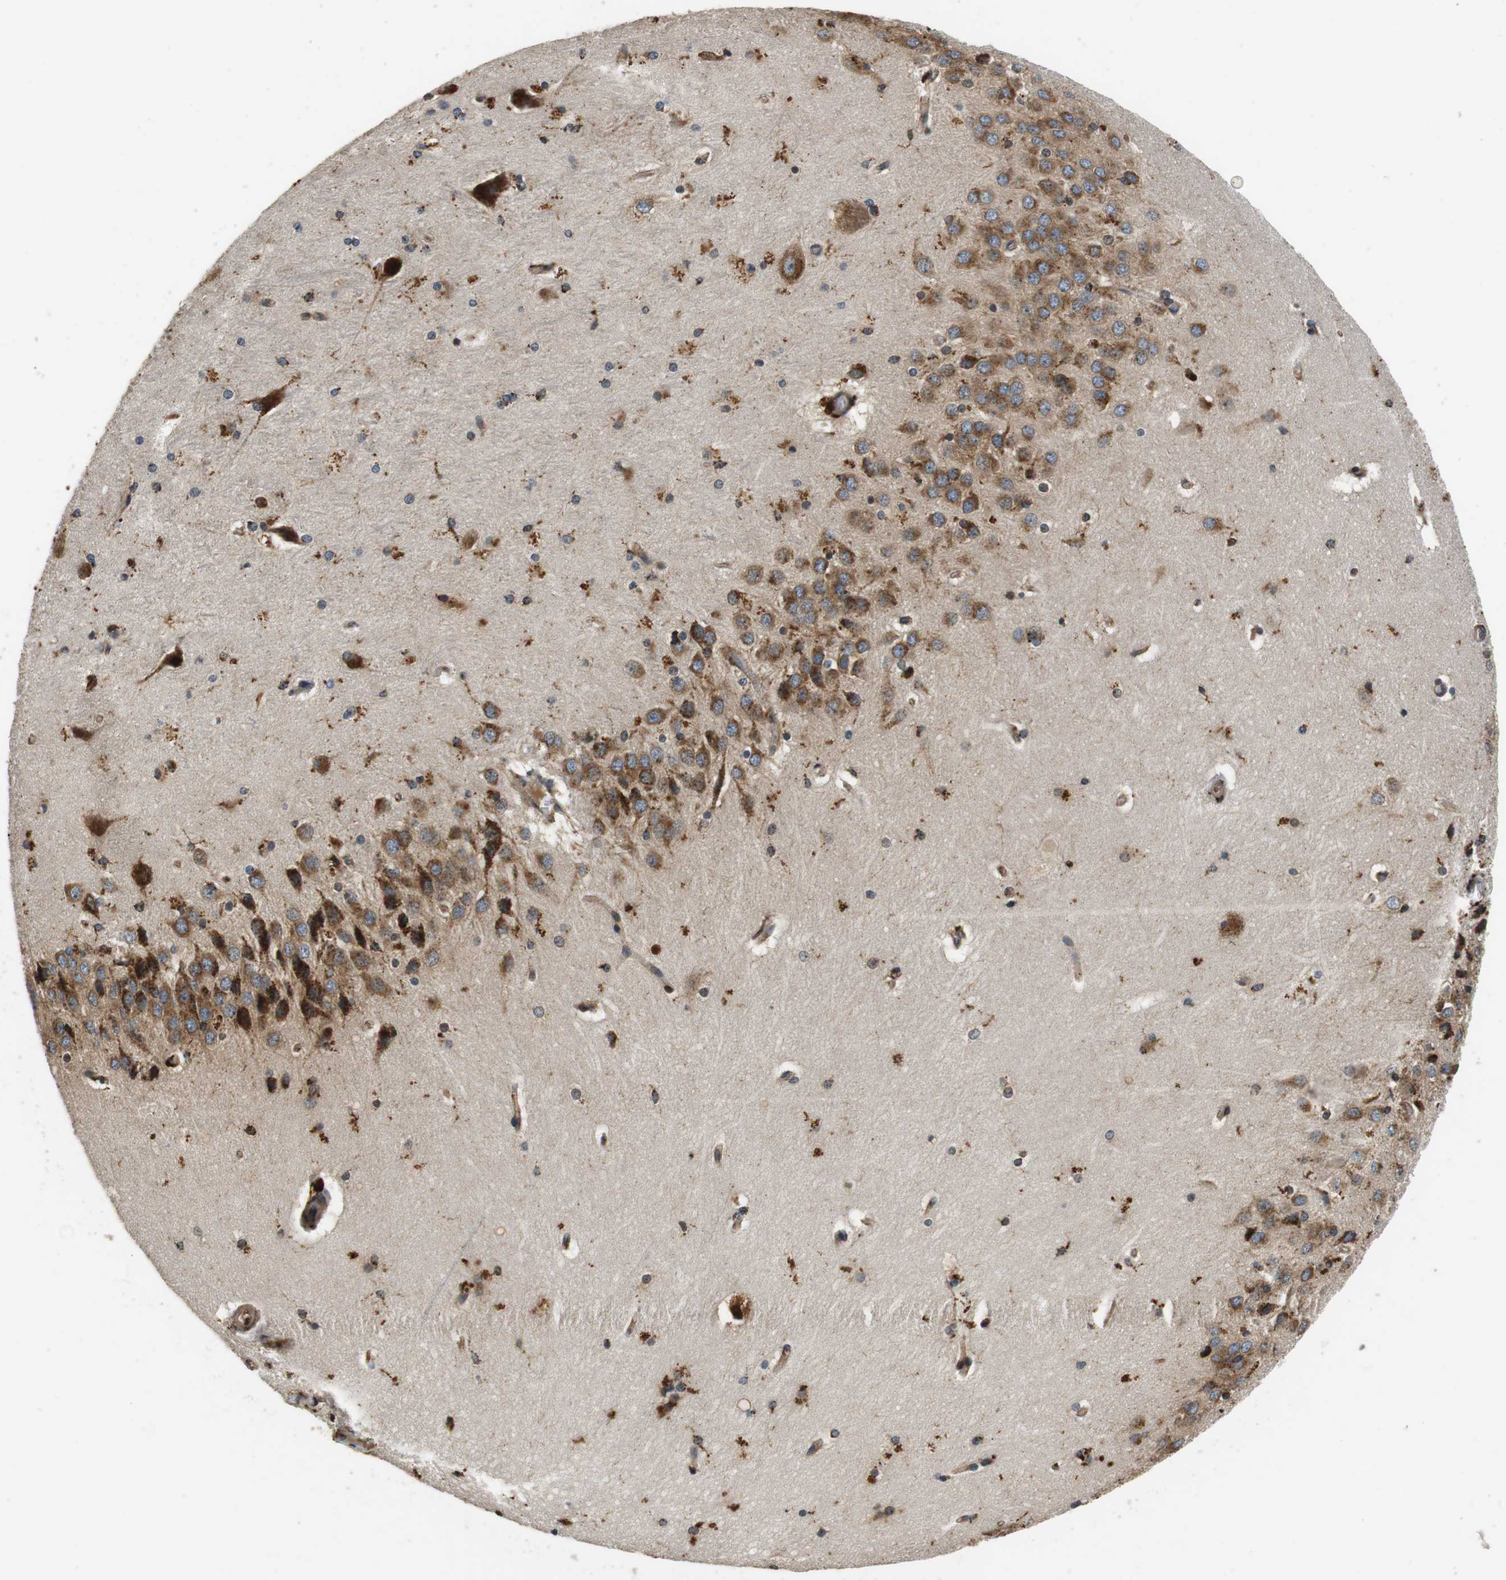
{"staining": {"intensity": "moderate", "quantity": "<25%", "location": "cytoplasmic/membranous"}, "tissue": "hippocampus", "cell_type": "Glial cells", "image_type": "normal", "snomed": [{"axis": "morphology", "description": "Normal tissue, NOS"}, {"axis": "topography", "description": "Hippocampus"}], "caption": "DAB immunohistochemical staining of unremarkable hippocampus shows moderate cytoplasmic/membranous protein positivity in approximately <25% of glial cells. (DAB (3,3'-diaminobenzidine) IHC with brightfield microscopy, high magnification).", "gene": "TXNRD1", "patient": {"sex": "female", "age": 19}}